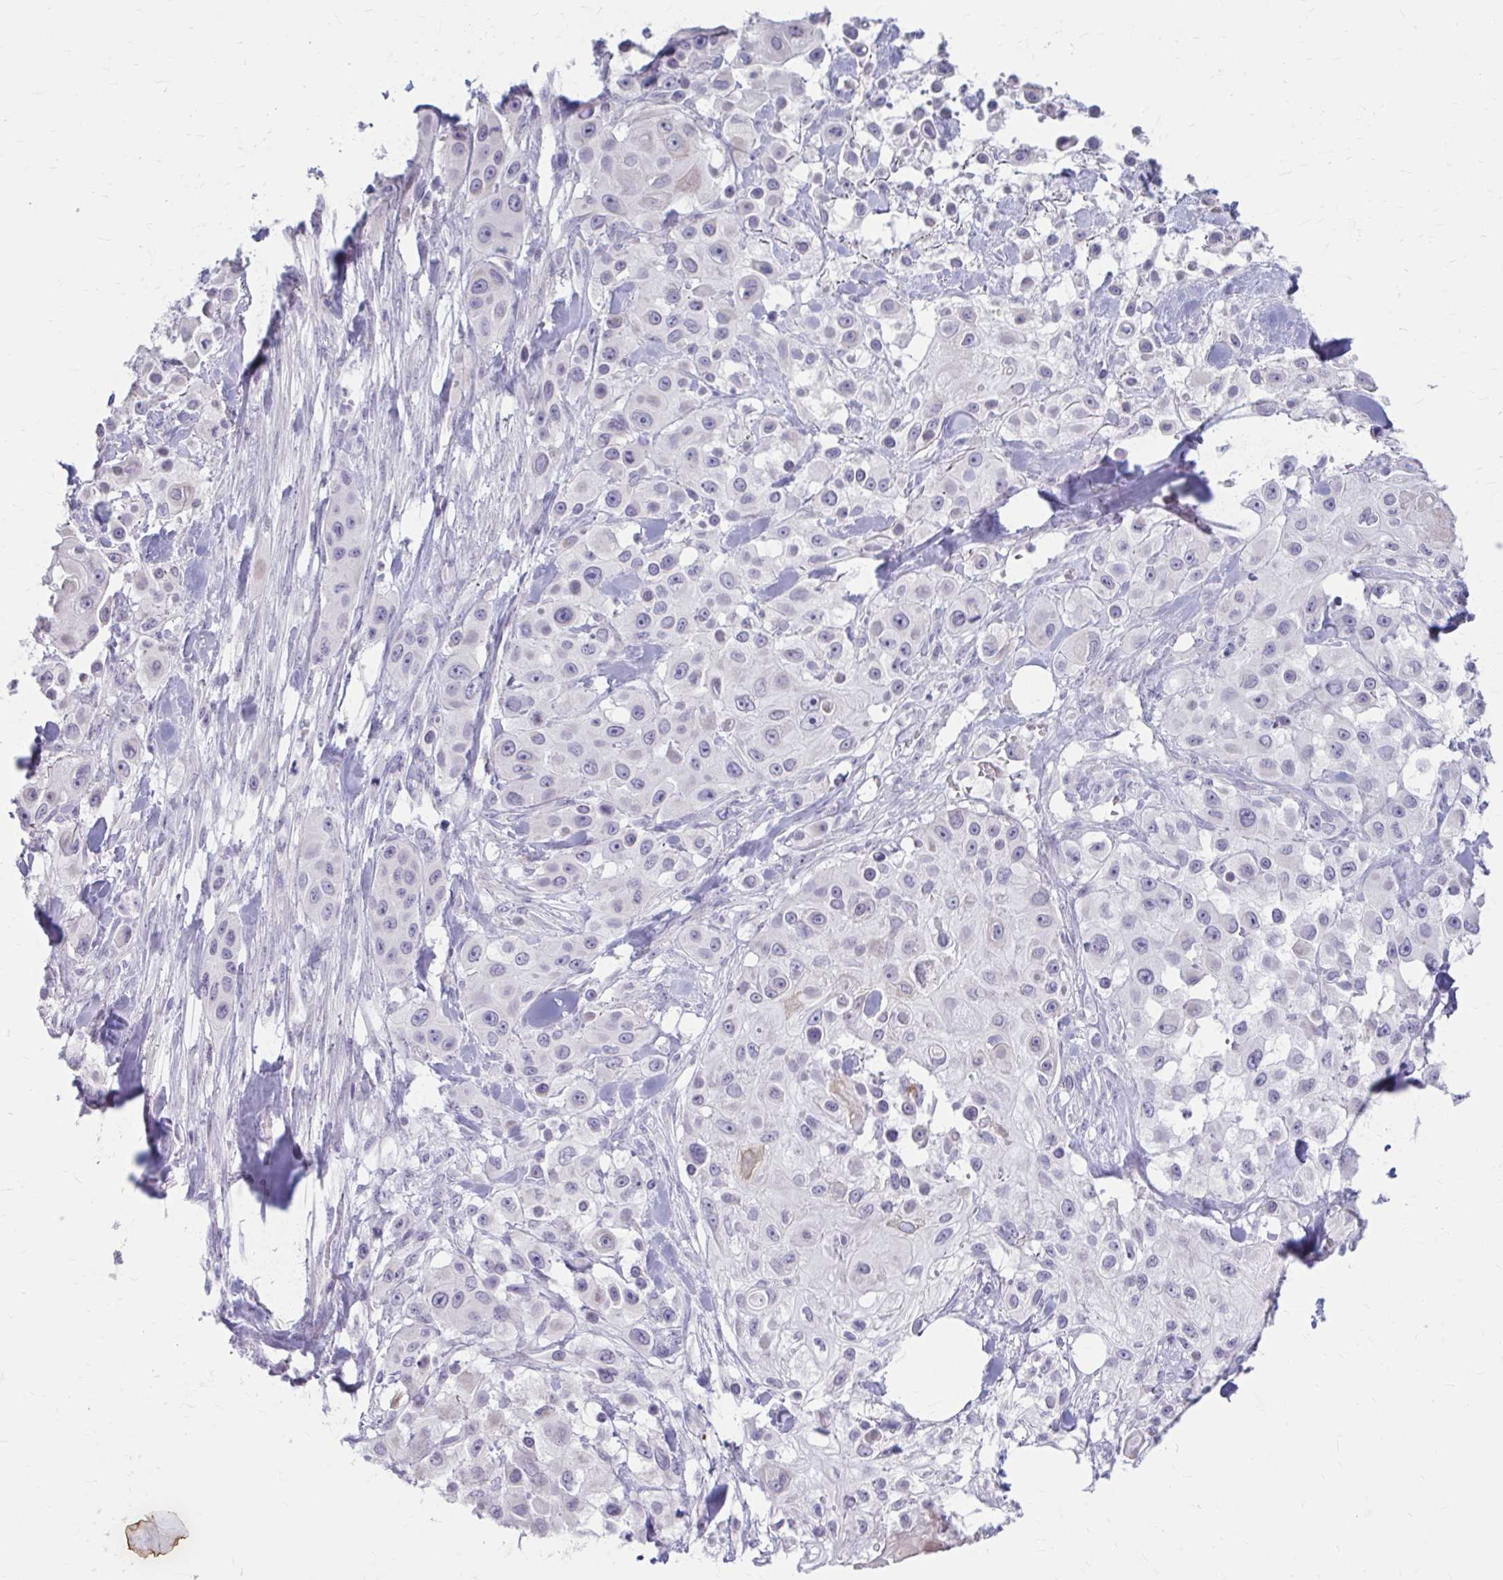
{"staining": {"intensity": "negative", "quantity": "none", "location": "none"}, "tissue": "skin cancer", "cell_type": "Tumor cells", "image_type": "cancer", "snomed": [{"axis": "morphology", "description": "Squamous cell carcinoma, NOS"}, {"axis": "topography", "description": "Skin"}], "caption": "The histopathology image shows no staining of tumor cells in skin cancer.", "gene": "MSMO1", "patient": {"sex": "male", "age": 63}}